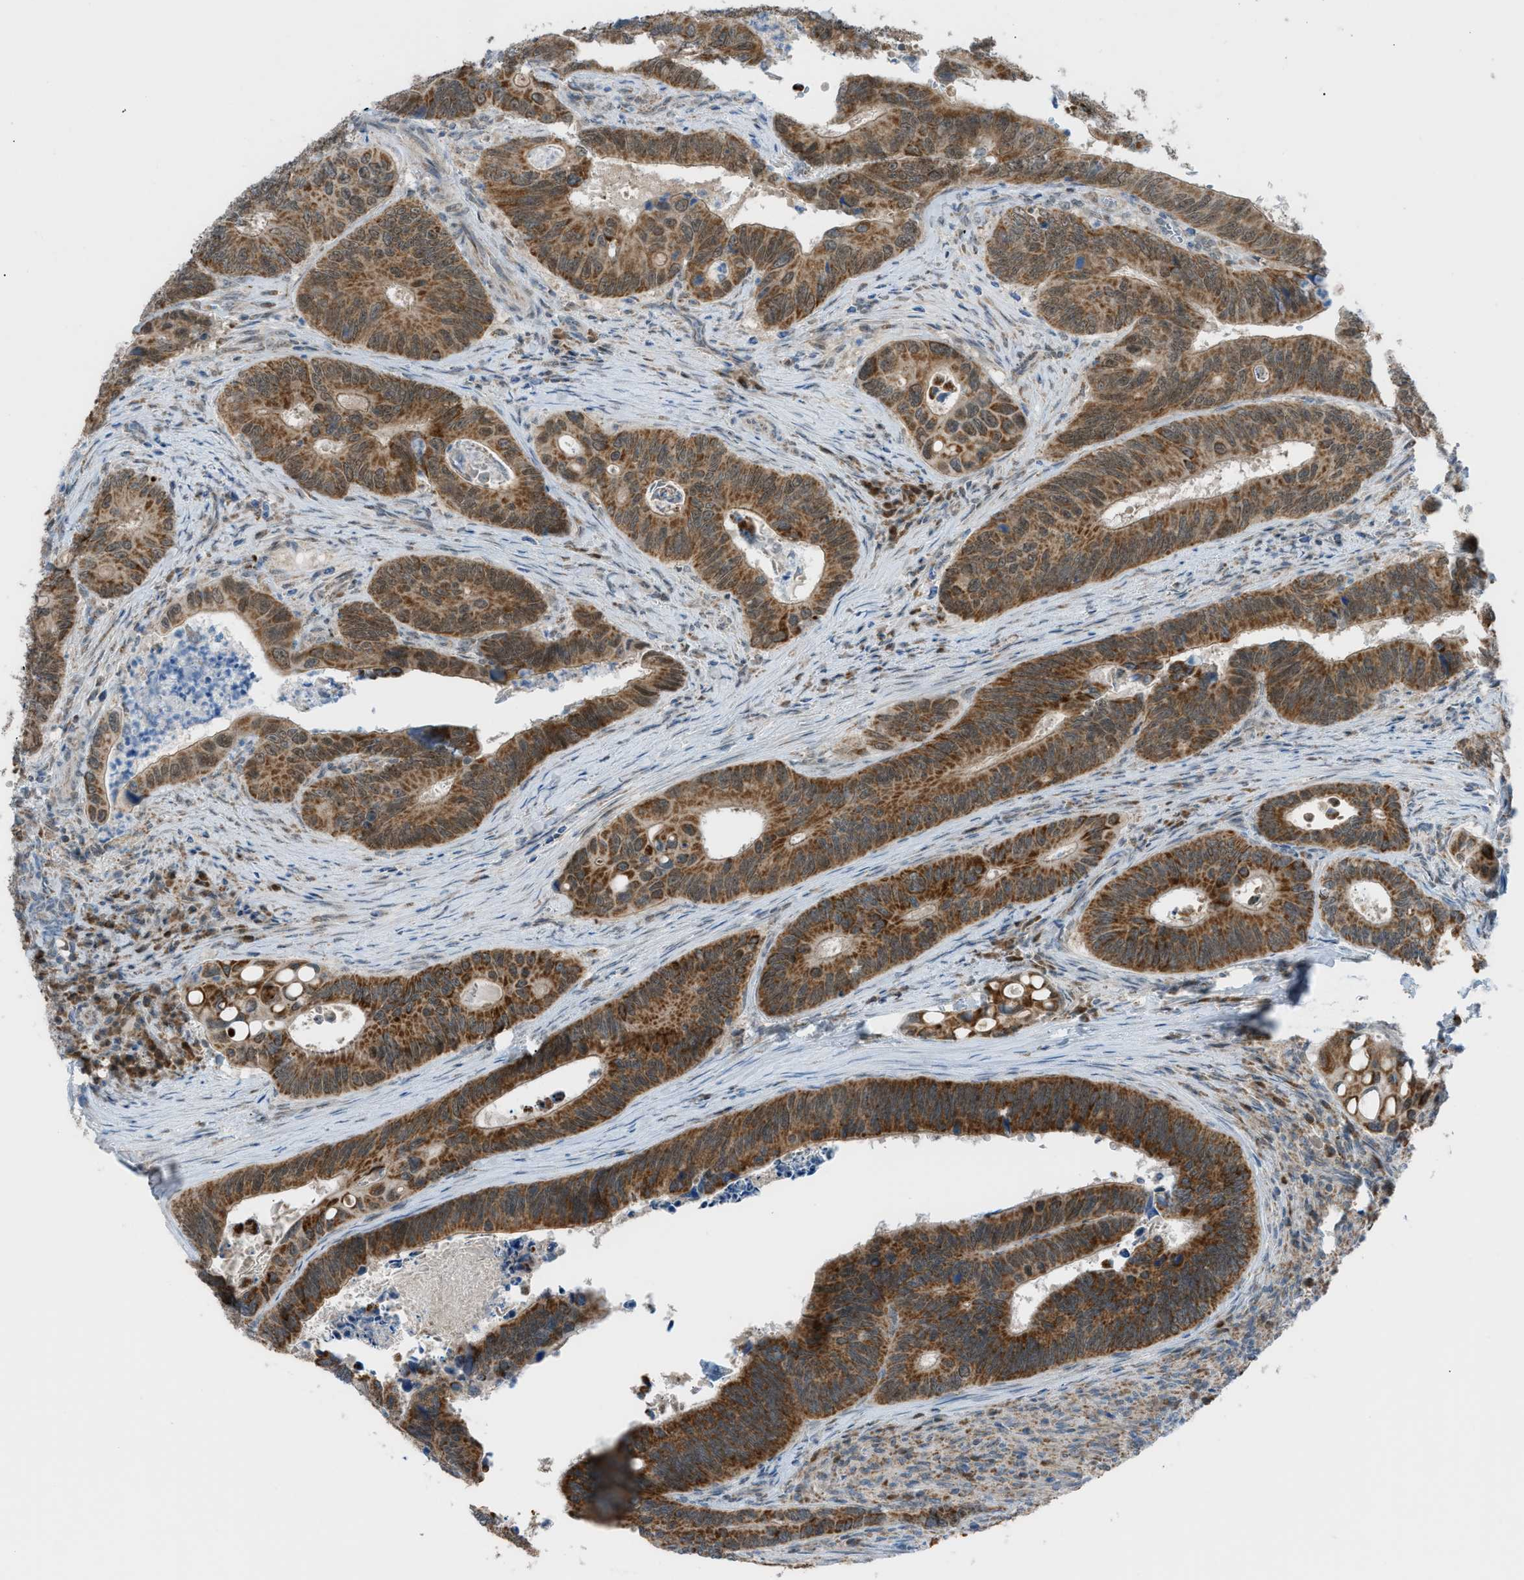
{"staining": {"intensity": "strong", "quantity": ">75%", "location": "cytoplasmic/membranous"}, "tissue": "colorectal cancer", "cell_type": "Tumor cells", "image_type": "cancer", "snomed": [{"axis": "morphology", "description": "Inflammation, NOS"}, {"axis": "morphology", "description": "Adenocarcinoma, NOS"}, {"axis": "topography", "description": "Colon"}], "caption": "Immunohistochemical staining of colorectal cancer (adenocarcinoma) shows strong cytoplasmic/membranous protein expression in approximately >75% of tumor cells.", "gene": "SRM", "patient": {"sex": "male", "age": 72}}